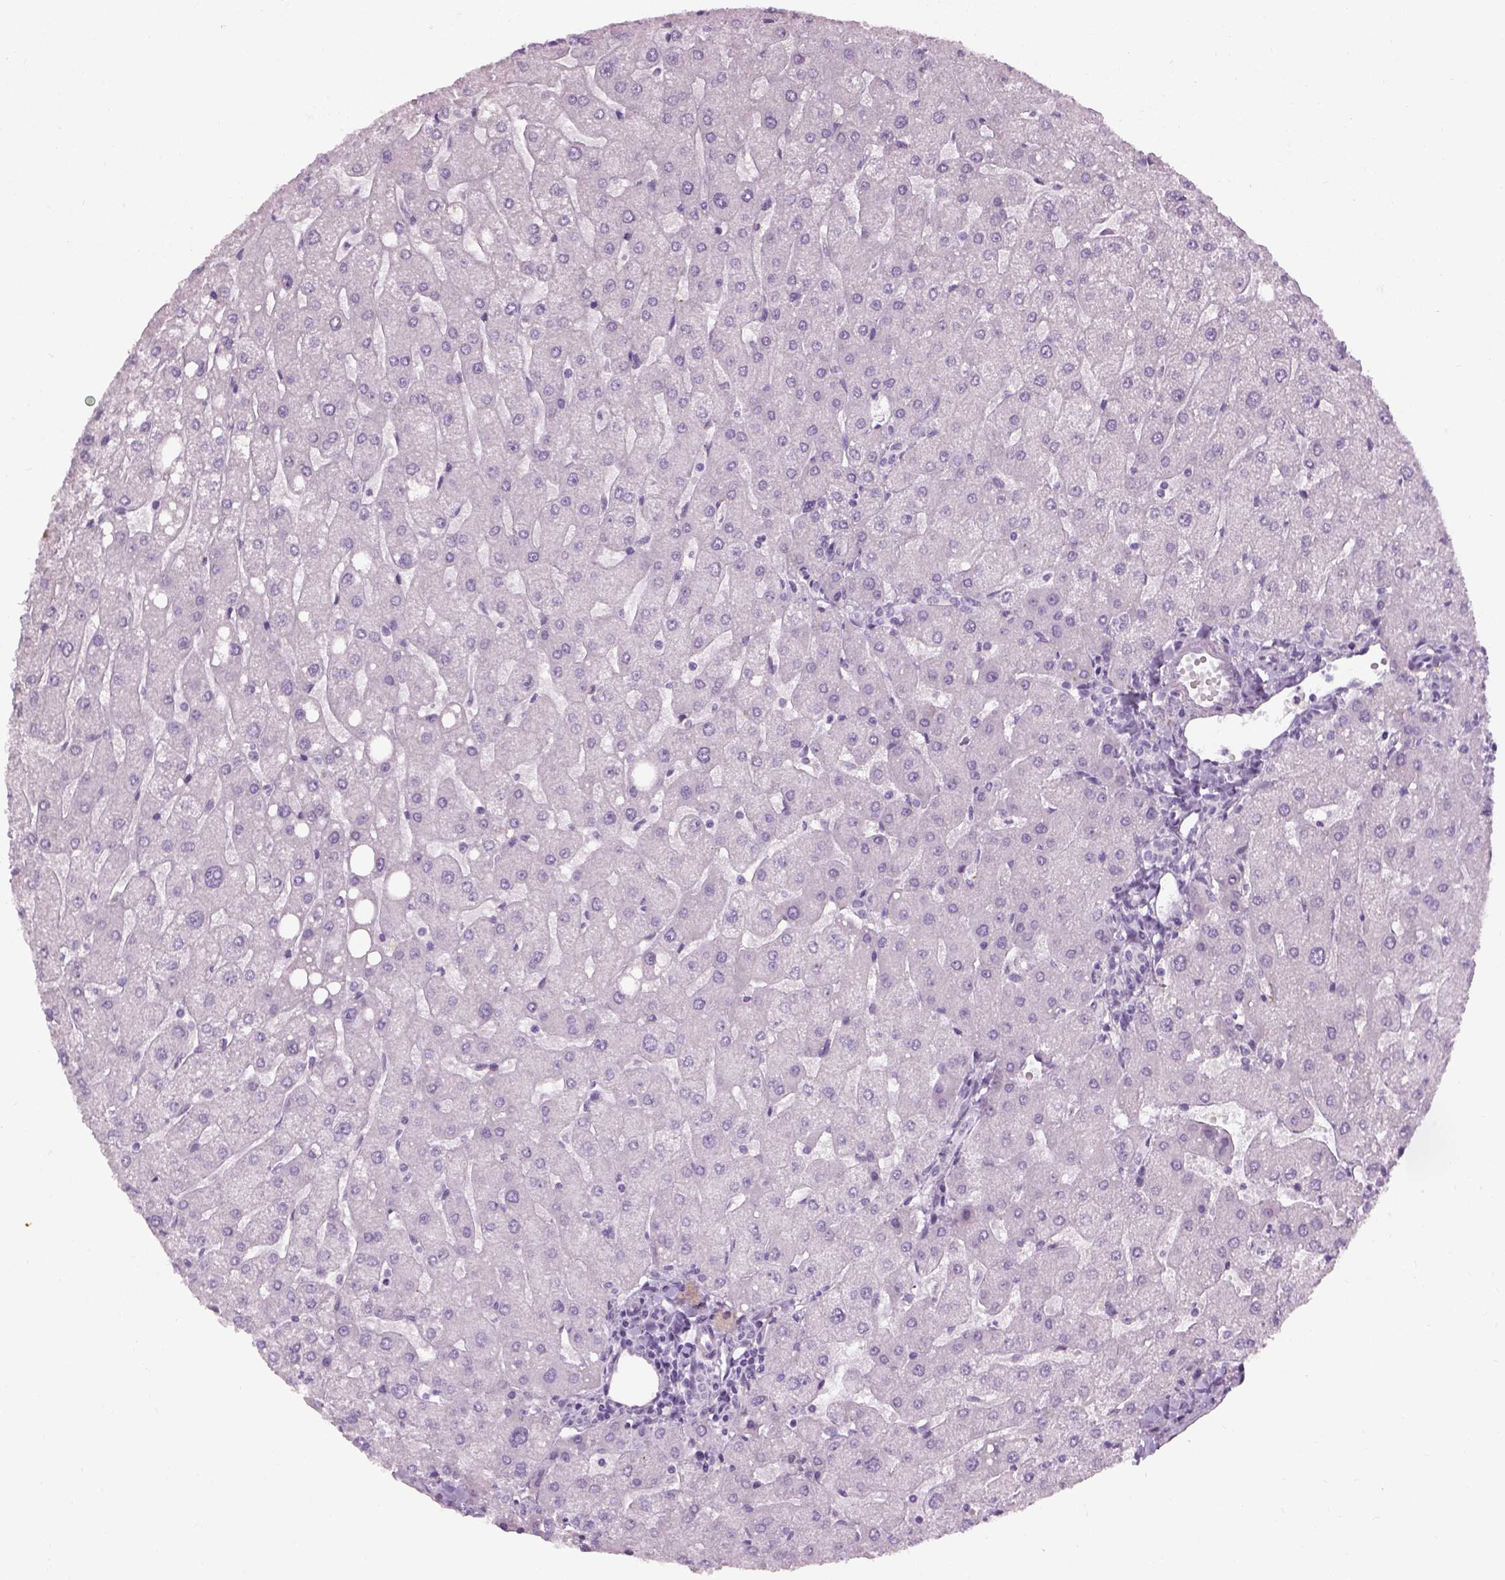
{"staining": {"intensity": "negative", "quantity": "none", "location": "none"}, "tissue": "liver", "cell_type": "Cholangiocytes", "image_type": "normal", "snomed": [{"axis": "morphology", "description": "Normal tissue, NOS"}, {"axis": "topography", "description": "Liver"}], "caption": "Immunohistochemistry (IHC) of unremarkable liver reveals no expression in cholangiocytes.", "gene": "TH", "patient": {"sex": "male", "age": 67}}